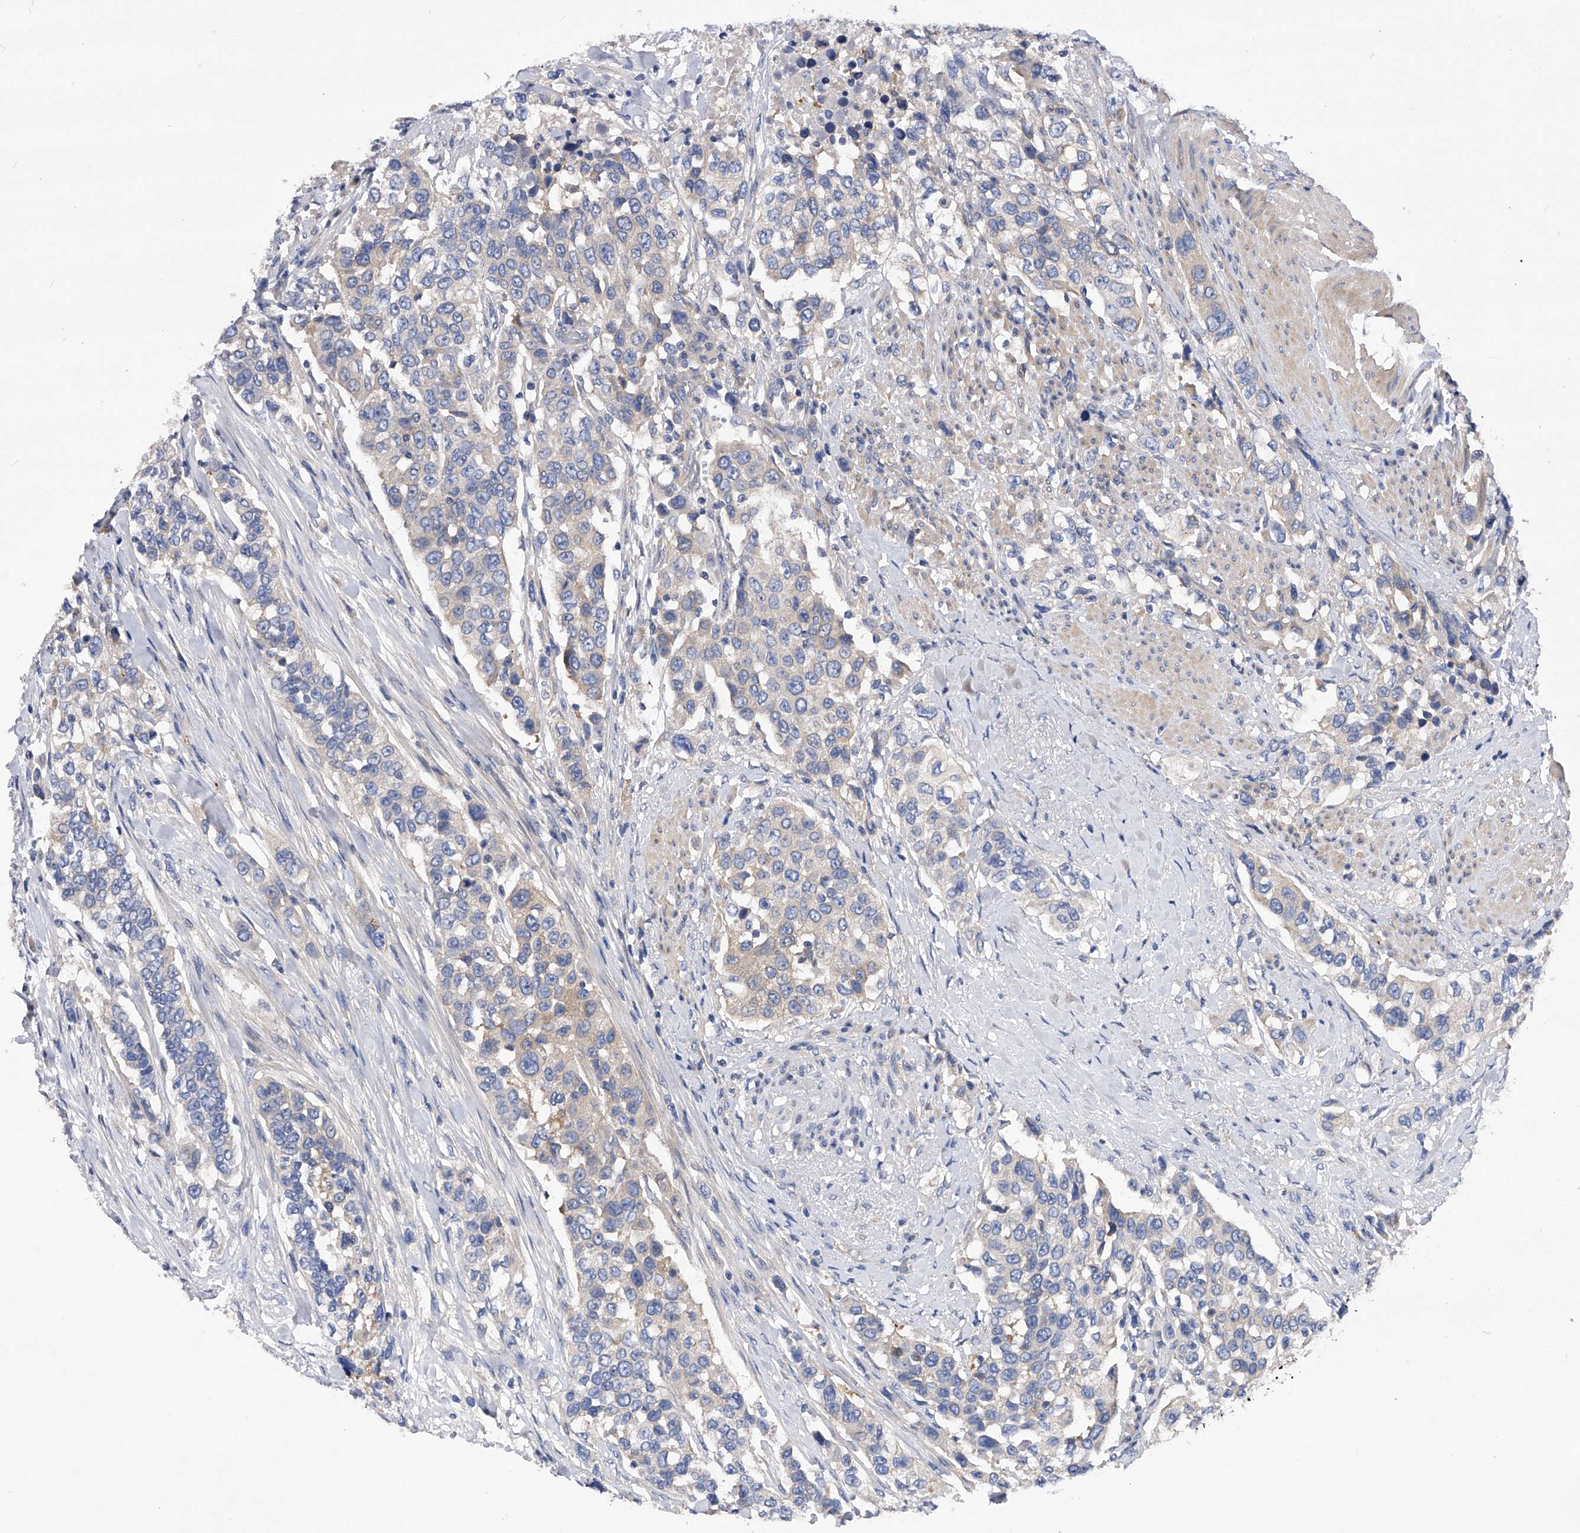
{"staining": {"intensity": "negative", "quantity": "none", "location": "none"}, "tissue": "urothelial cancer", "cell_type": "Tumor cells", "image_type": "cancer", "snomed": [{"axis": "morphology", "description": "Urothelial carcinoma, High grade"}, {"axis": "topography", "description": "Urinary bladder"}], "caption": "There is no significant staining in tumor cells of high-grade urothelial carcinoma.", "gene": "PPP5C", "patient": {"sex": "female", "age": 80}}